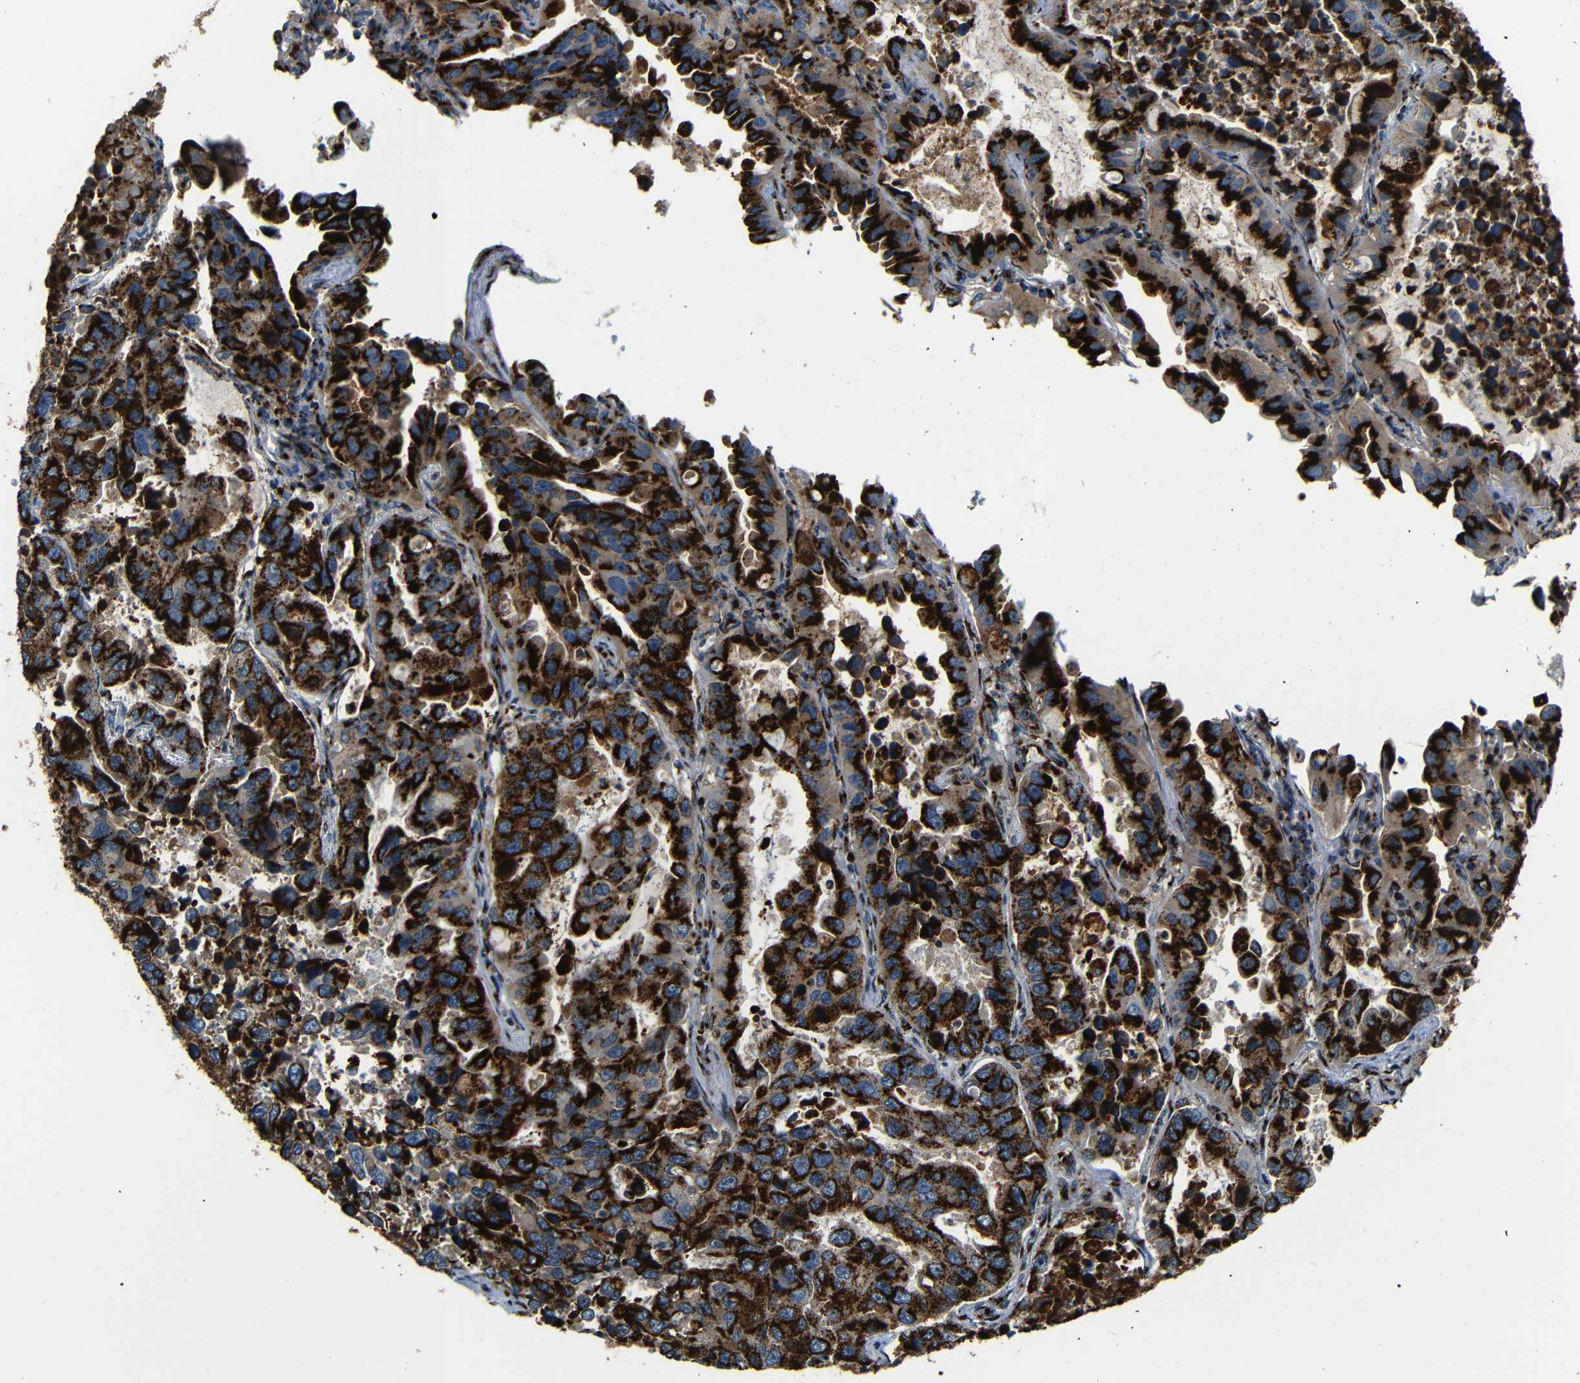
{"staining": {"intensity": "strong", "quantity": ">75%", "location": "cytoplasmic/membranous"}, "tissue": "lung cancer", "cell_type": "Tumor cells", "image_type": "cancer", "snomed": [{"axis": "morphology", "description": "Adenocarcinoma, NOS"}, {"axis": "topography", "description": "Lung"}], "caption": "A brown stain highlights strong cytoplasmic/membranous staining of a protein in human lung adenocarcinoma tumor cells. (brown staining indicates protein expression, while blue staining denotes nuclei).", "gene": "TGOLN2", "patient": {"sex": "male", "age": 64}}